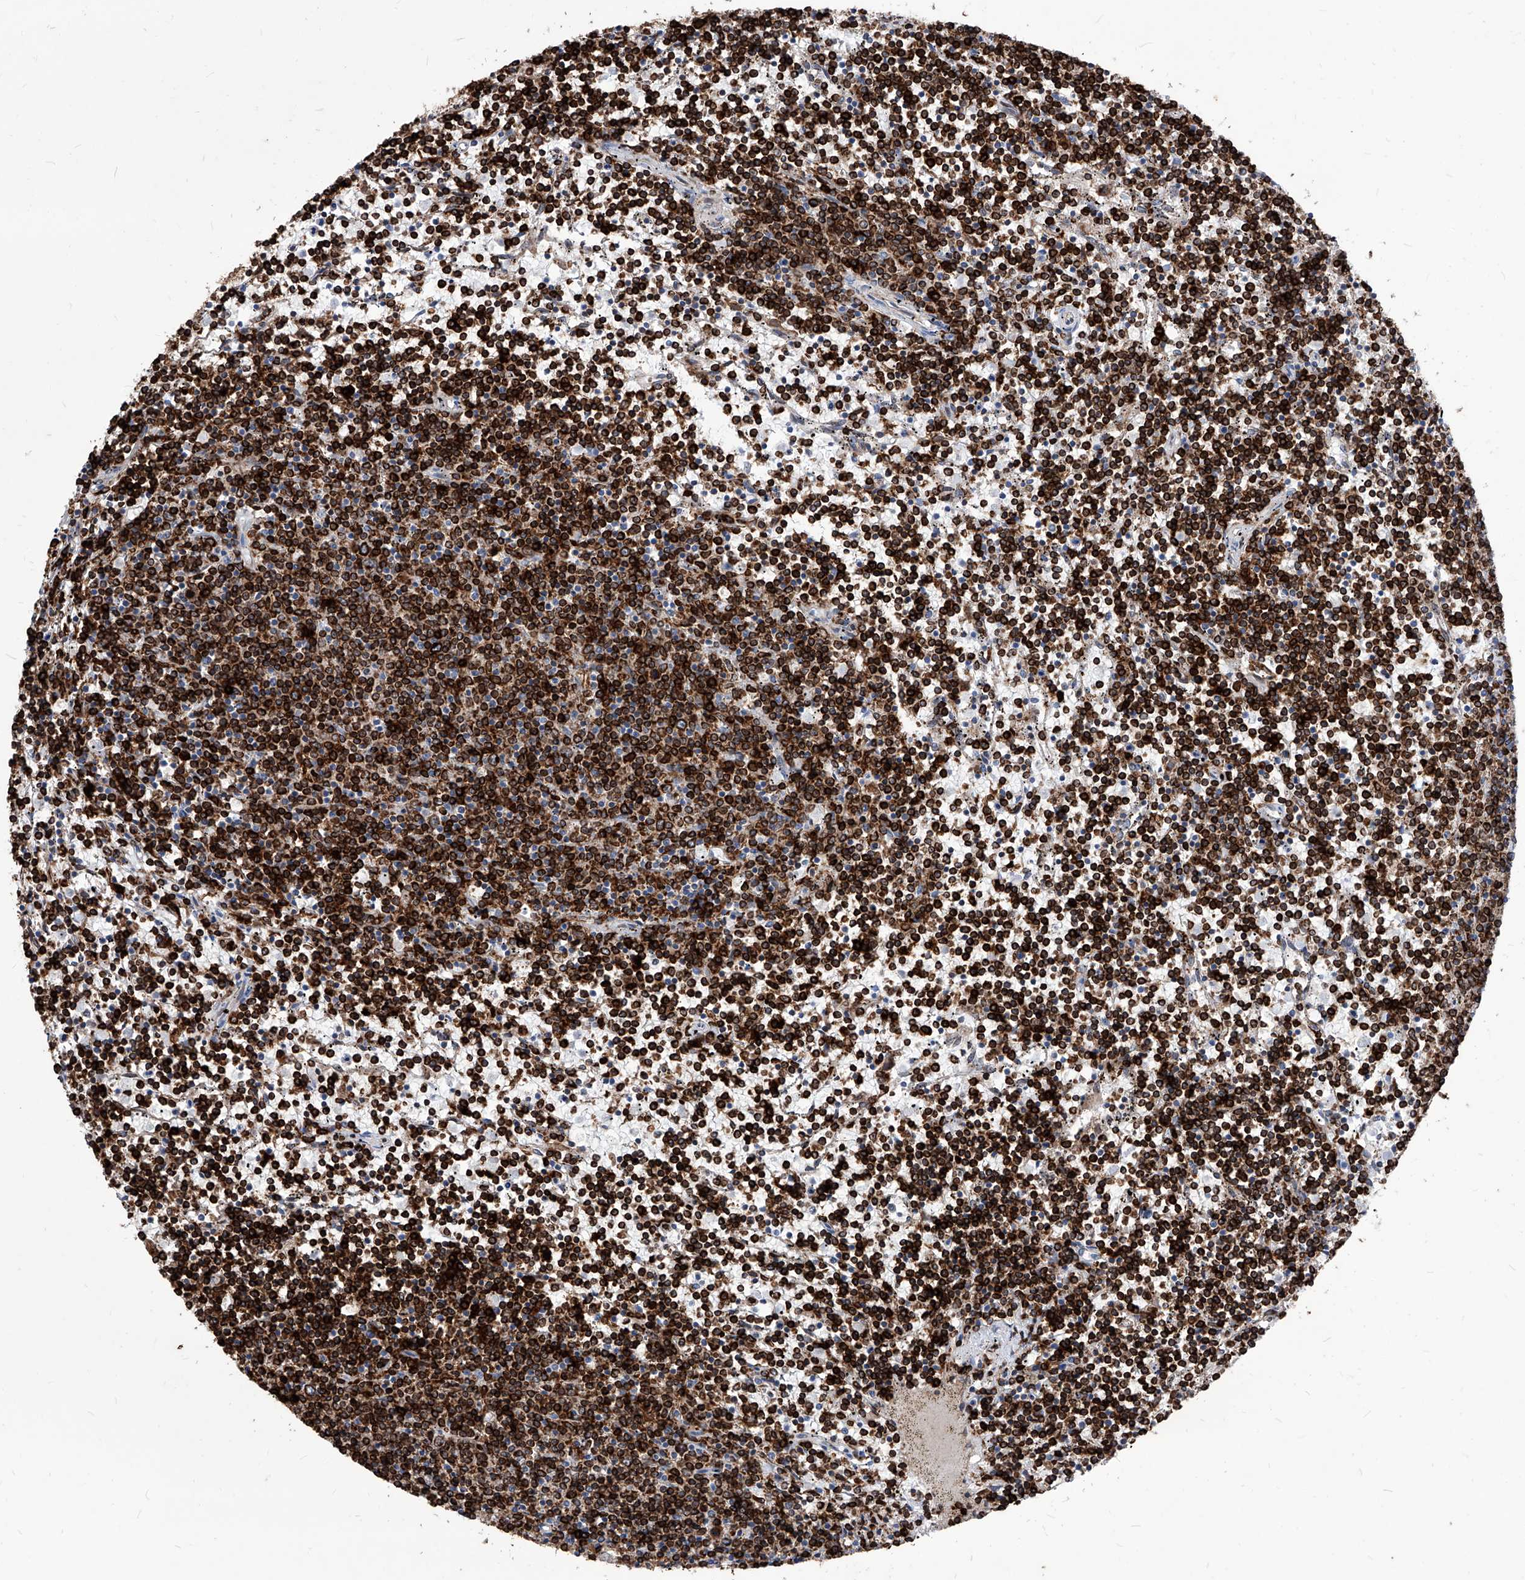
{"staining": {"intensity": "strong", "quantity": ">75%", "location": "cytoplasmic/membranous"}, "tissue": "lymphoma", "cell_type": "Tumor cells", "image_type": "cancer", "snomed": [{"axis": "morphology", "description": "Malignant lymphoma, non-Hodgkin's type, Low grade"}, {"axis": "topography", "description": "Spleen"}], "caption": "Lymphoma was stained to show a protein in brown. There is high levels of strong cytoplasmic/membranous staining in approximately >75% of tumor cells.", "gene": "UBOX5", "patient": {"sex": "female", "age": 50}}